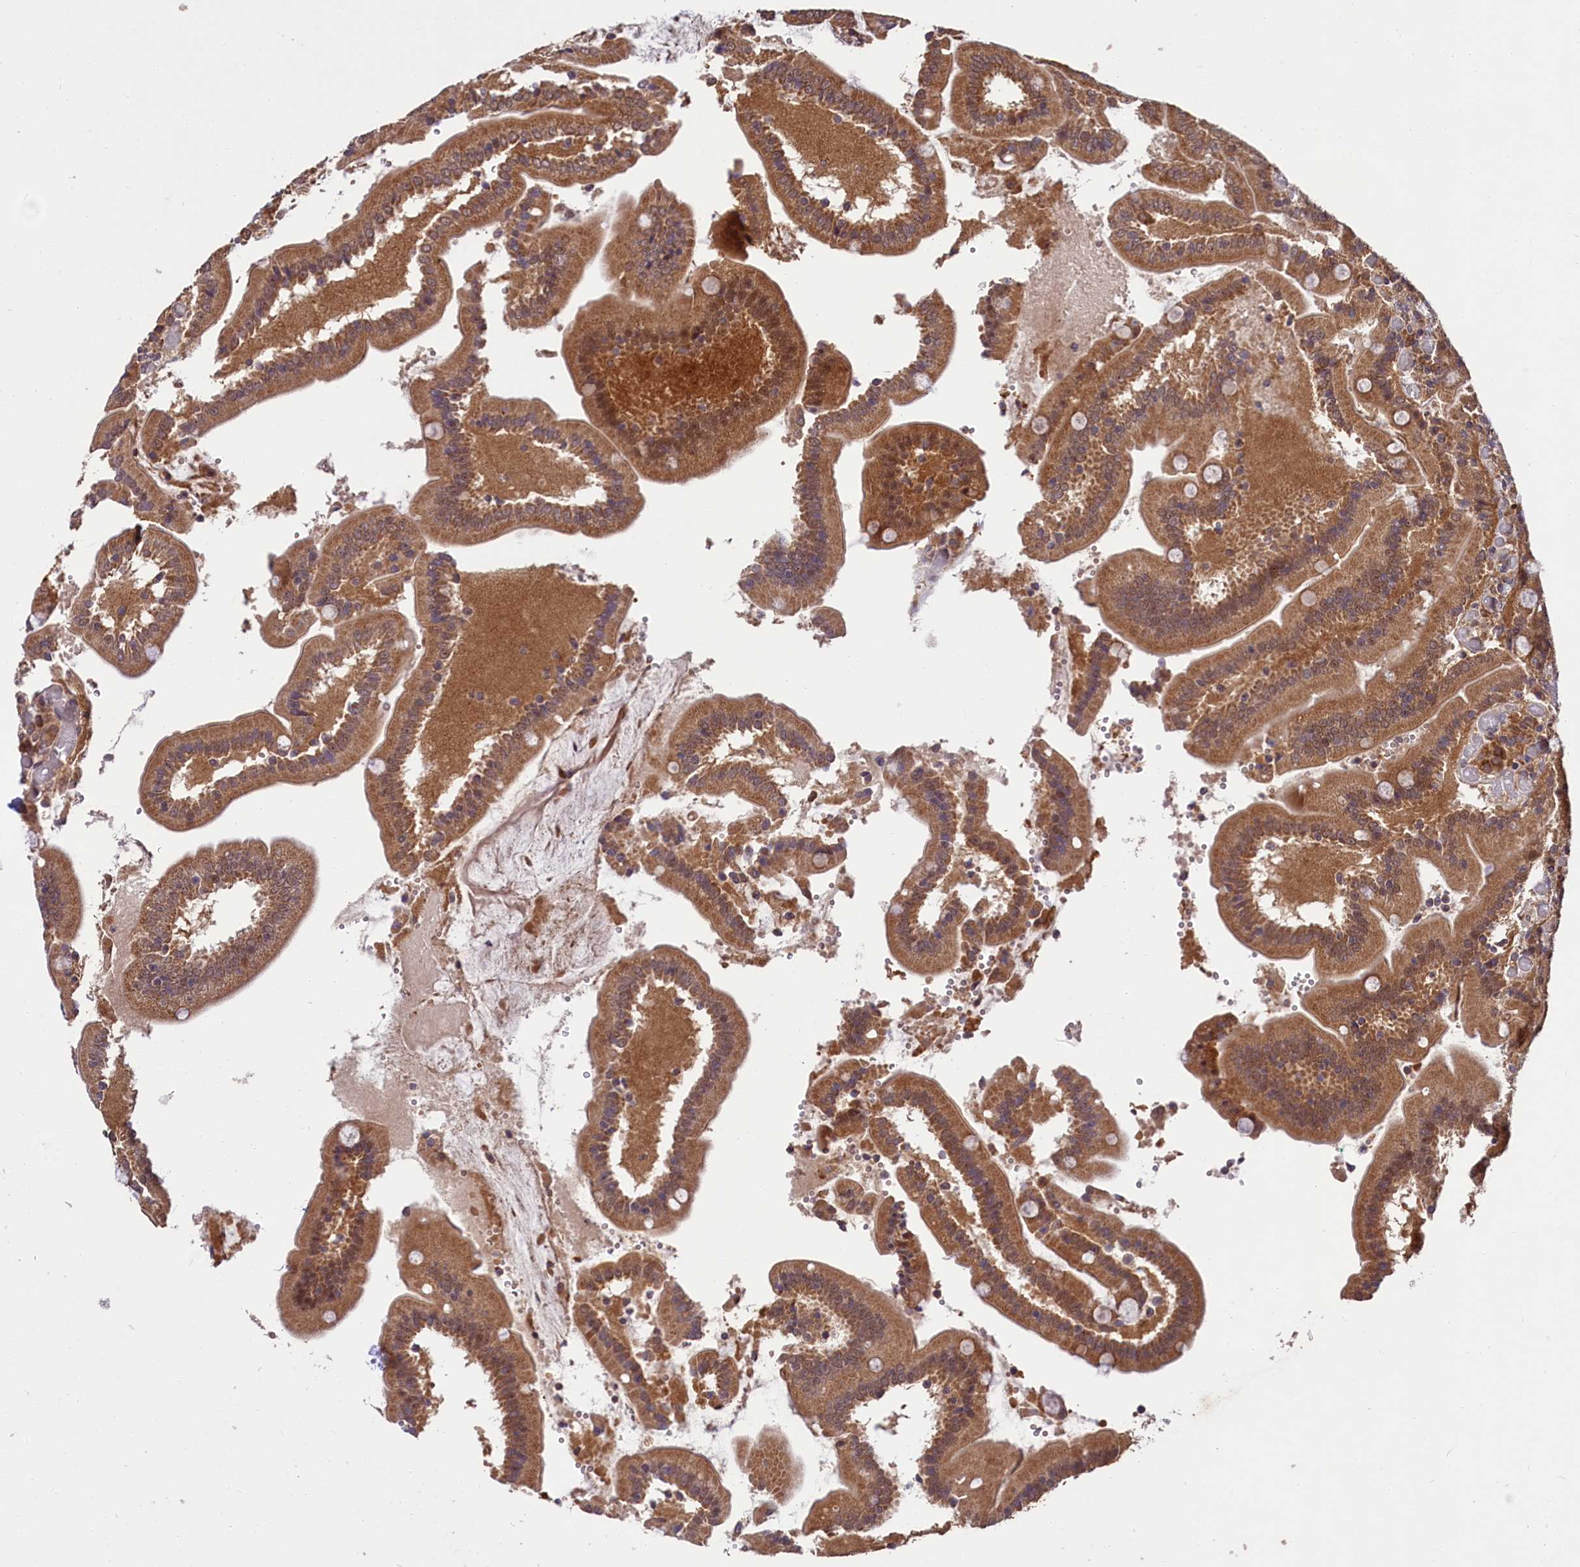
{"staining": {"intensity": "strong", "quantity": ">75%", "location": "cytoplasmic/membranous,nuclear"}, "tissue": "duodenum", "cell_type": "Glandular cells", "image_type": "normal", "snomed": [{"axis": "morphology", "description": "Normal tissue, NOS"}, {"axis": "topography", "description": "Duodenum"}], "caption": "Immunohistochemistry (IHC) micrograph of benign human duodenum stained for a protein (brown), which reveals high levels of strong cytoplasmic/membranous,nuclear staining in approximately >75% of glandular cells.", "gene": "UBE3A", "patient": {"sex": "female", "age": 62}}